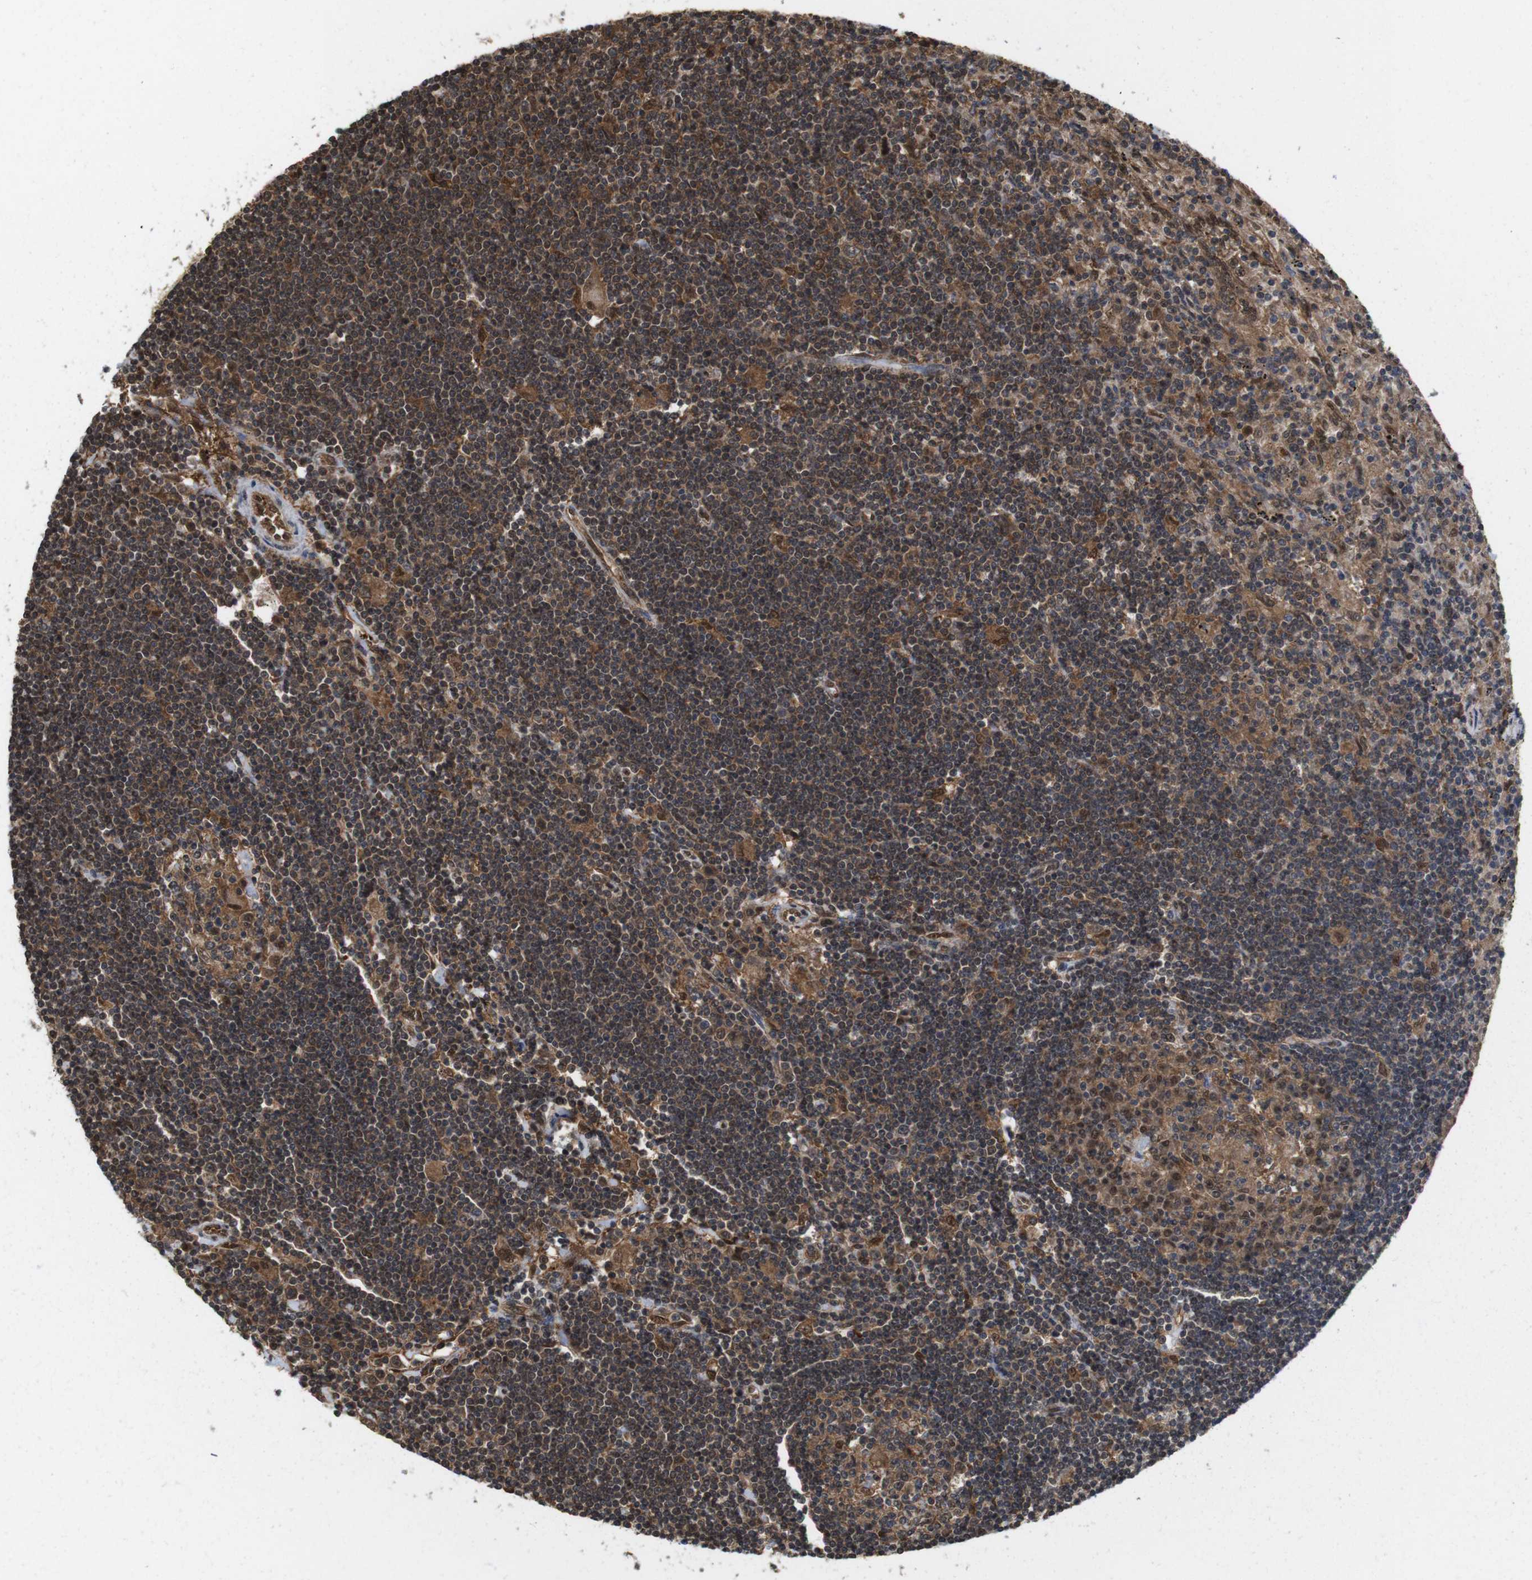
{"staining": {"intensity": "moderate", "quantity": ">75%", "location": "cytoplasmic/membranous,nuclear"}, "tissue": "lymphoma", "cell_type": "Tumor cells", "image_type": "cancer", "snomed": [{"axis": "morphology", "description": "Malignant lymphoma, non-Hodgkin's type, Low grade"}, {"axis": "topography", "description": "Spleen"}], "caption": "The photomicrograph displays a brown stain indicating the presence of a protein in the cytoplasmic/membranous and nuclear of tumor cells in lymphoma.", "gene": "YWHAG", "patient": {"sex": "male", "age": 76}}